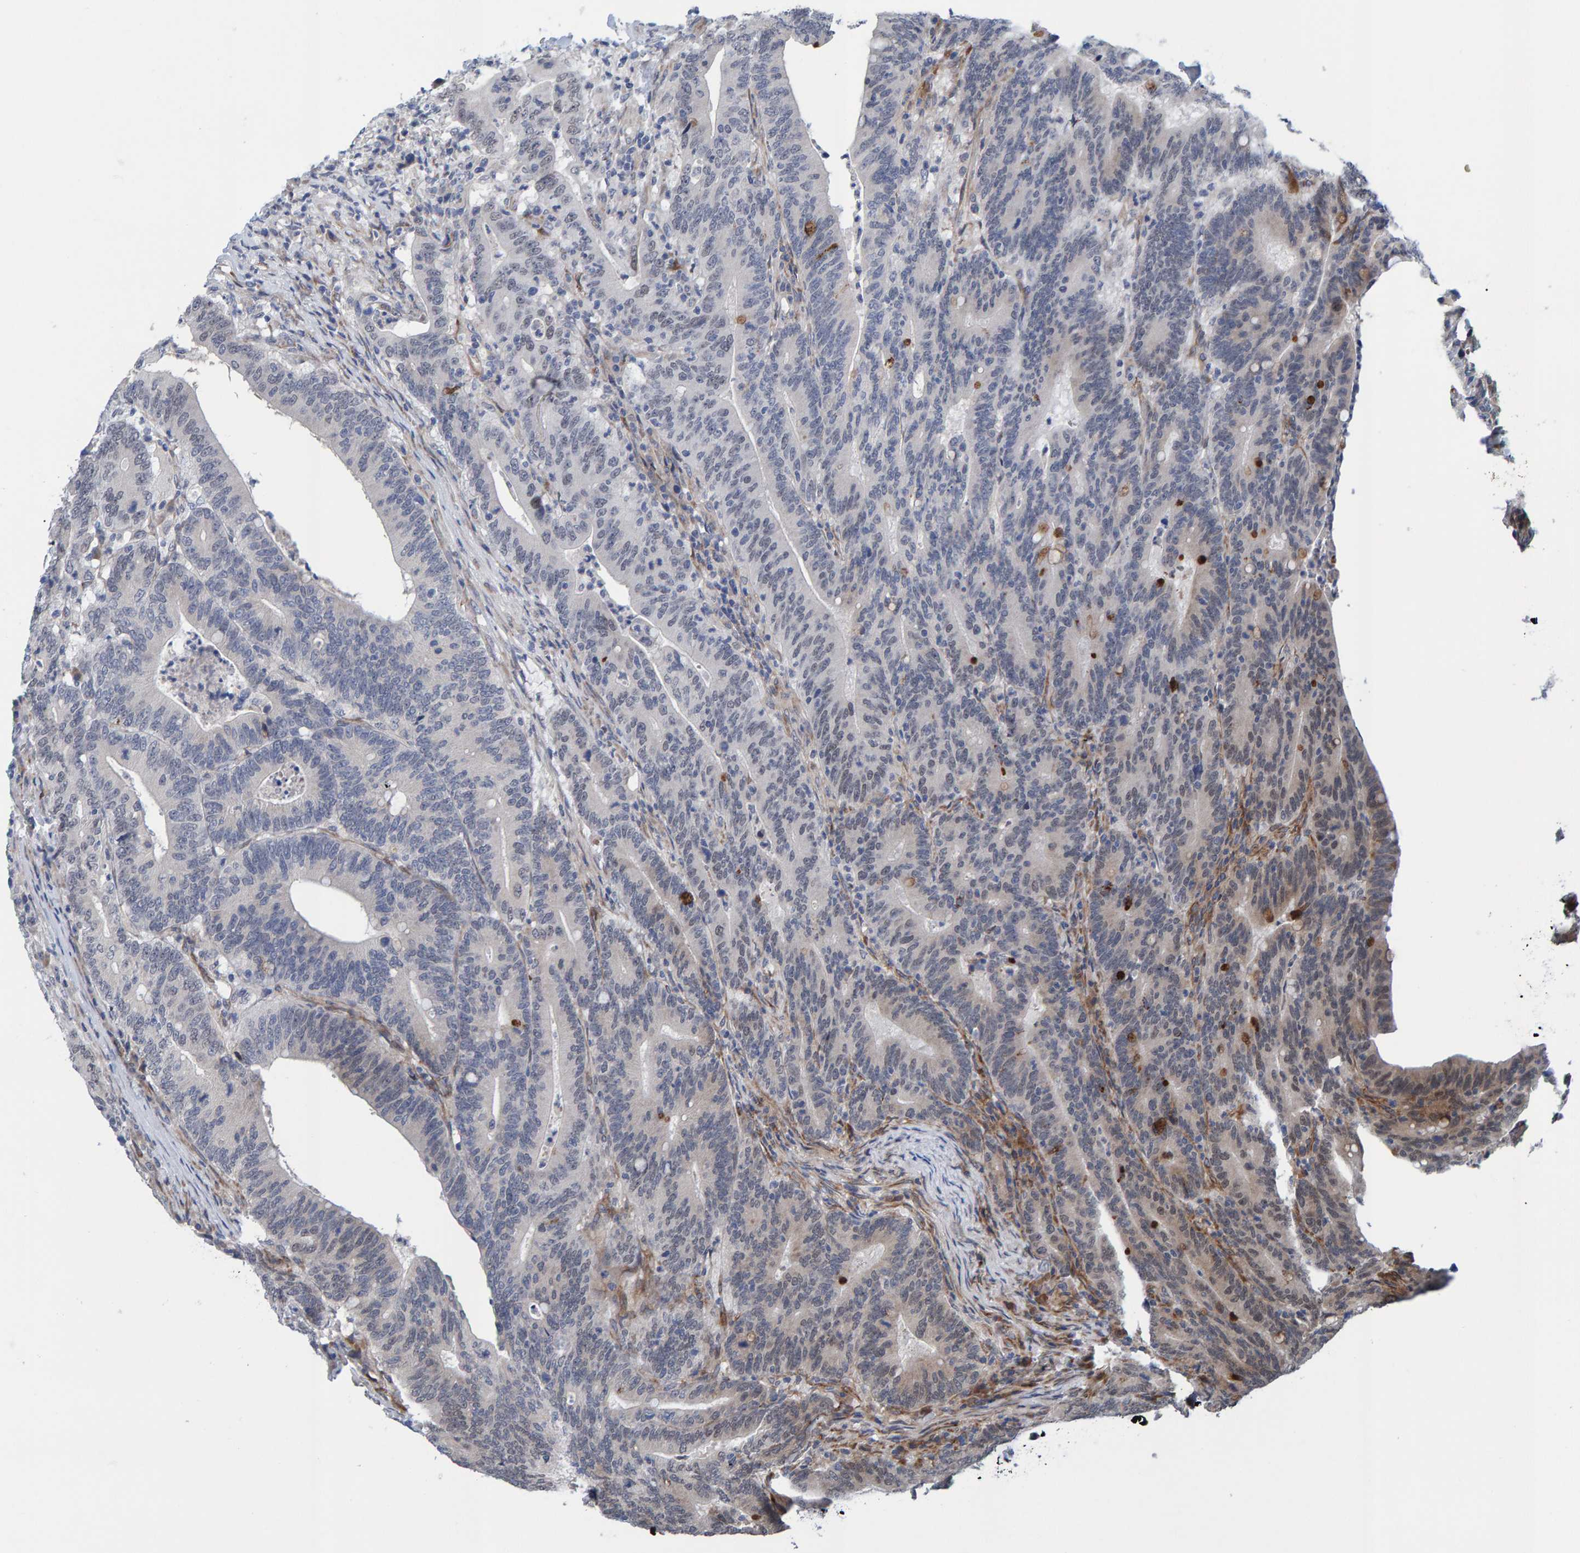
{"staining": {"intensity": "moderate", "quantity": "<25%", "location": "cytoplasmic/membranous"}, "tissue": "colorectal cancer", "cell_type": "Tumor cells", "image_type": "cancer", "snomed": [{"axis": "morphology", "description": "Adenocarcinoma, NOS"}, {"axis": "topography", "description": "Colon"}], "caption": "This micrograph reveals IHC staining of colorectal cancer, with low moderate cytoplasmic/membranous expression in about <25% of tumor cells.", "gene": "MFSD6L", "patient": {"sex": "female", "age": 66}}